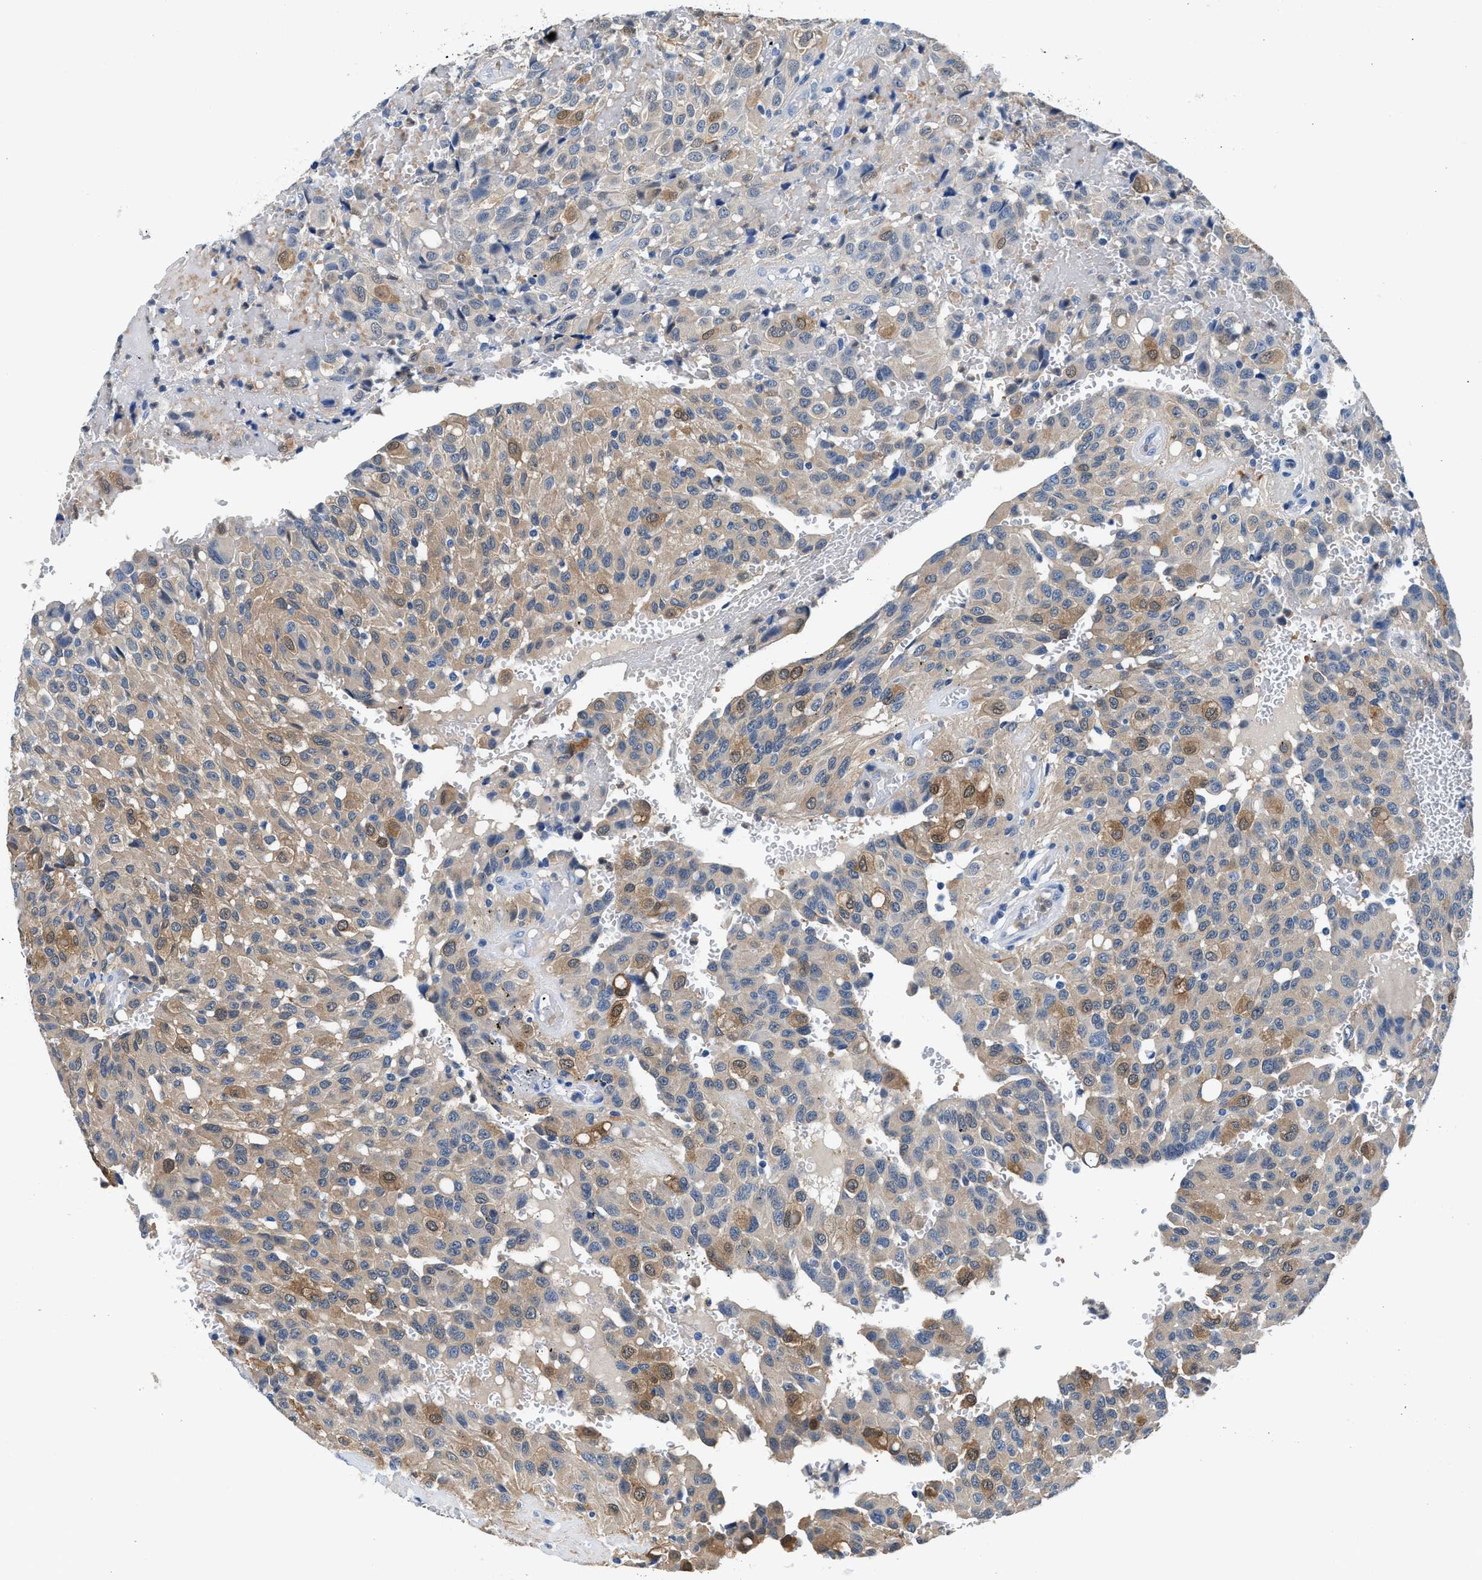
{"staining": {"intensity": "moderate", "quantity": "<25%", "location": "cytoplasmic/membranous,nuclear"}, "tissue": "glioma", "cell_type": "Tumor cells", "image_type": "cancer", "snomed": [{"axis": "morphology", "description": "Glioma, malignant, High grade"}, {"axis": "topography", "description": "Brain"}], "caption": "Brown immunohistochemical staining in glioma displays moderate cytoplasmic/membranous and nuclear positivity in about <25% of tumor cells.", "gene": "FADS6", "patient": {"sex": "male", "age": 32}}